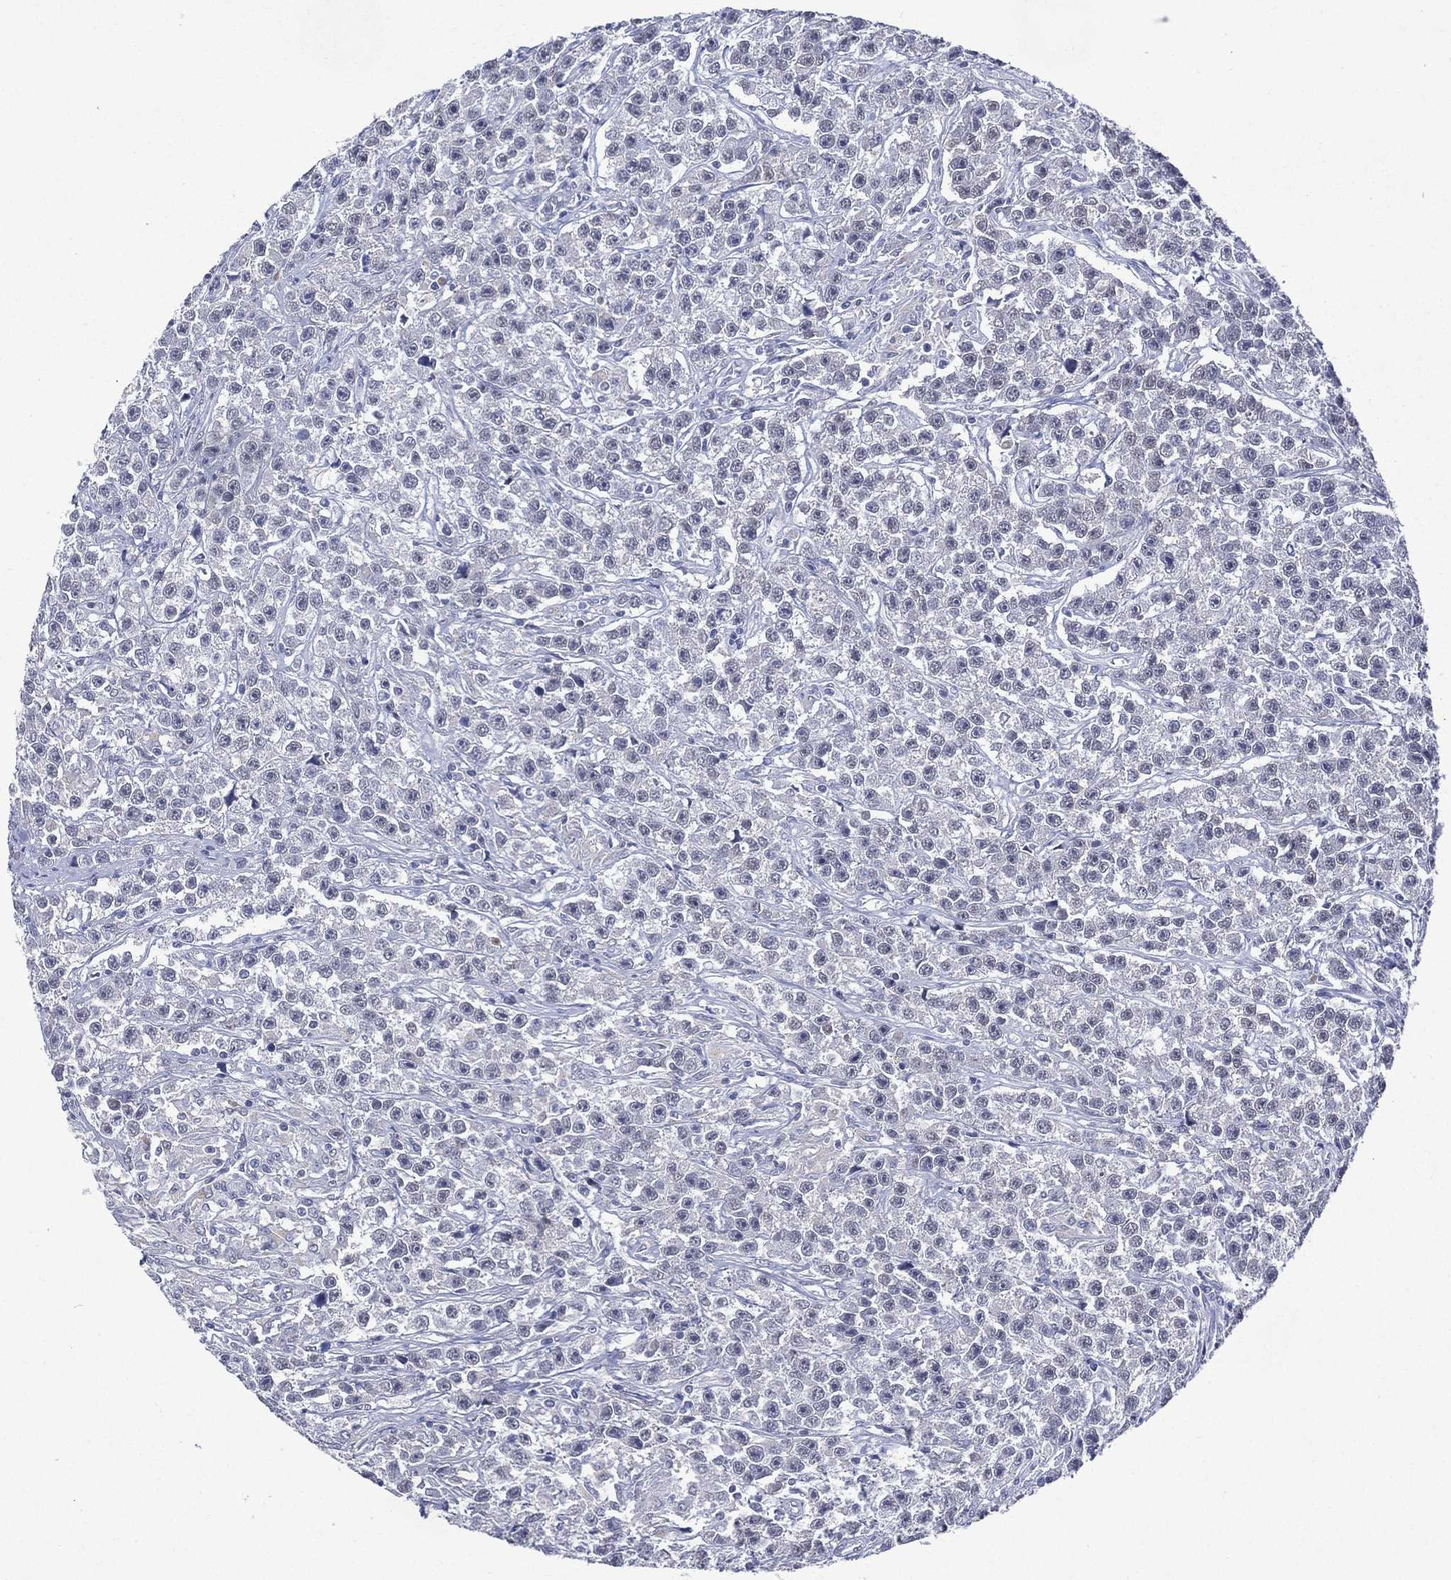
{"staining": {"intensity": "negative", "quantity": "none", "location": "none"}, "tissue": "testis cancer", "cell_type": "Tumor cells", "image_type": "cancer", "snomed": [{"axis": "morphology", "description": "Seminoma, NOS"}, {"axis": "topography", "description": "Testis"}], "caption": "Human testis seminoma stained for a protein using IHC shows no staining in tumor cells.", "gene": "ASB10", "patient": {"sex": "male", "age": 59}}